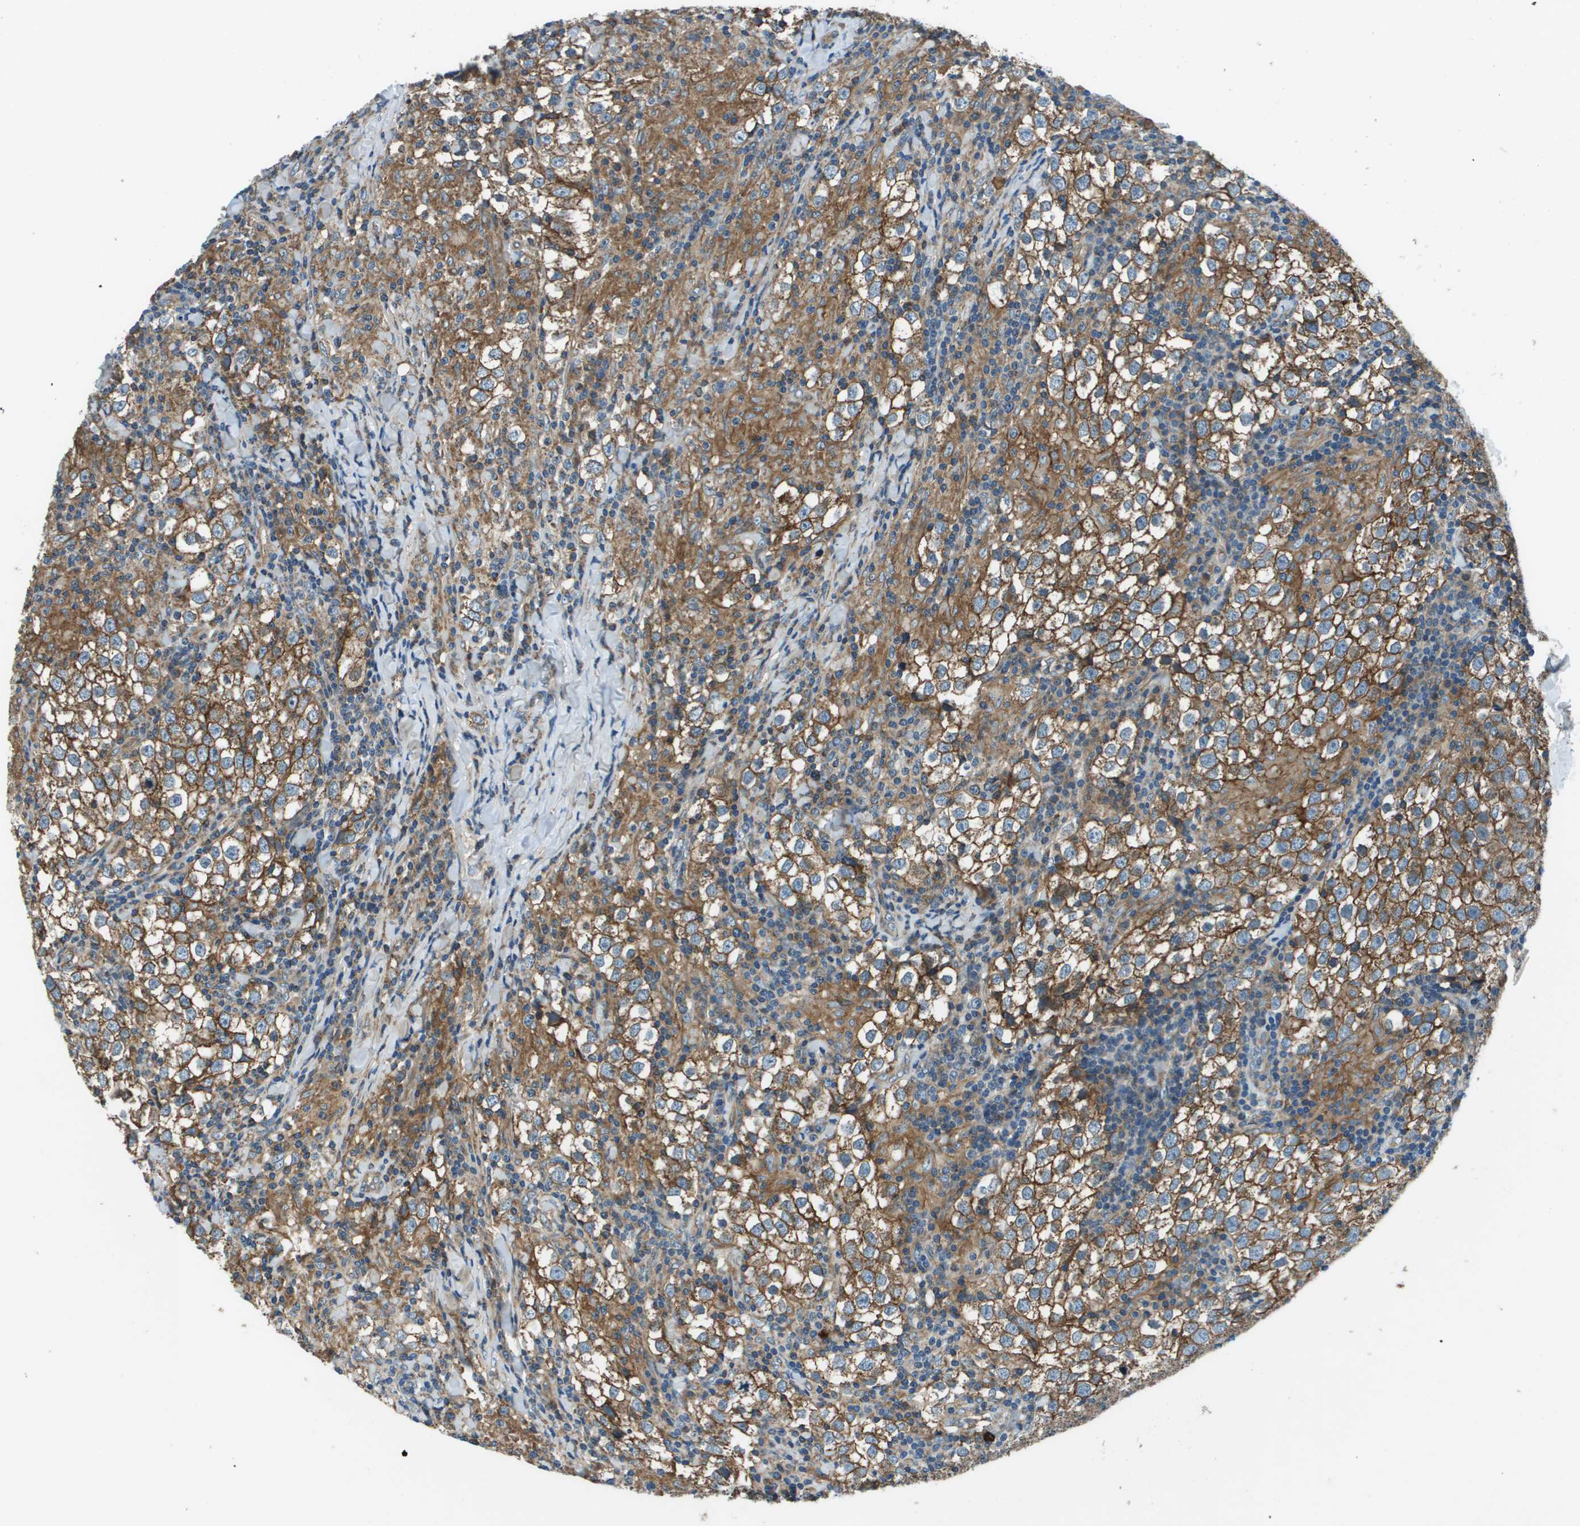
{"staining": {"intensity": "moderate", "quantity": ">75%", "location": "cytoplasmic/membranous"}, "tissue": "testis cancer", "cell_type": "Tumor cells", "image_type": "cancer", "snomed": [{"axis": "morphology", "description": "Seminoma, NOS"}, {"axis": "morphology", "description": "Carcinoma, Embryonal, NOS"}, {"axis": "topography", "description": "Testis"}], "caption": "There is medium levels of moderate cytoplasmic/membranous positivity in tumor cells of embryonal carcinoma (testis), as demonstrated by immunohistochemical staining (brown color).", "gene": "TMEM51", "patient": {"sex": "male", "age": 36}}